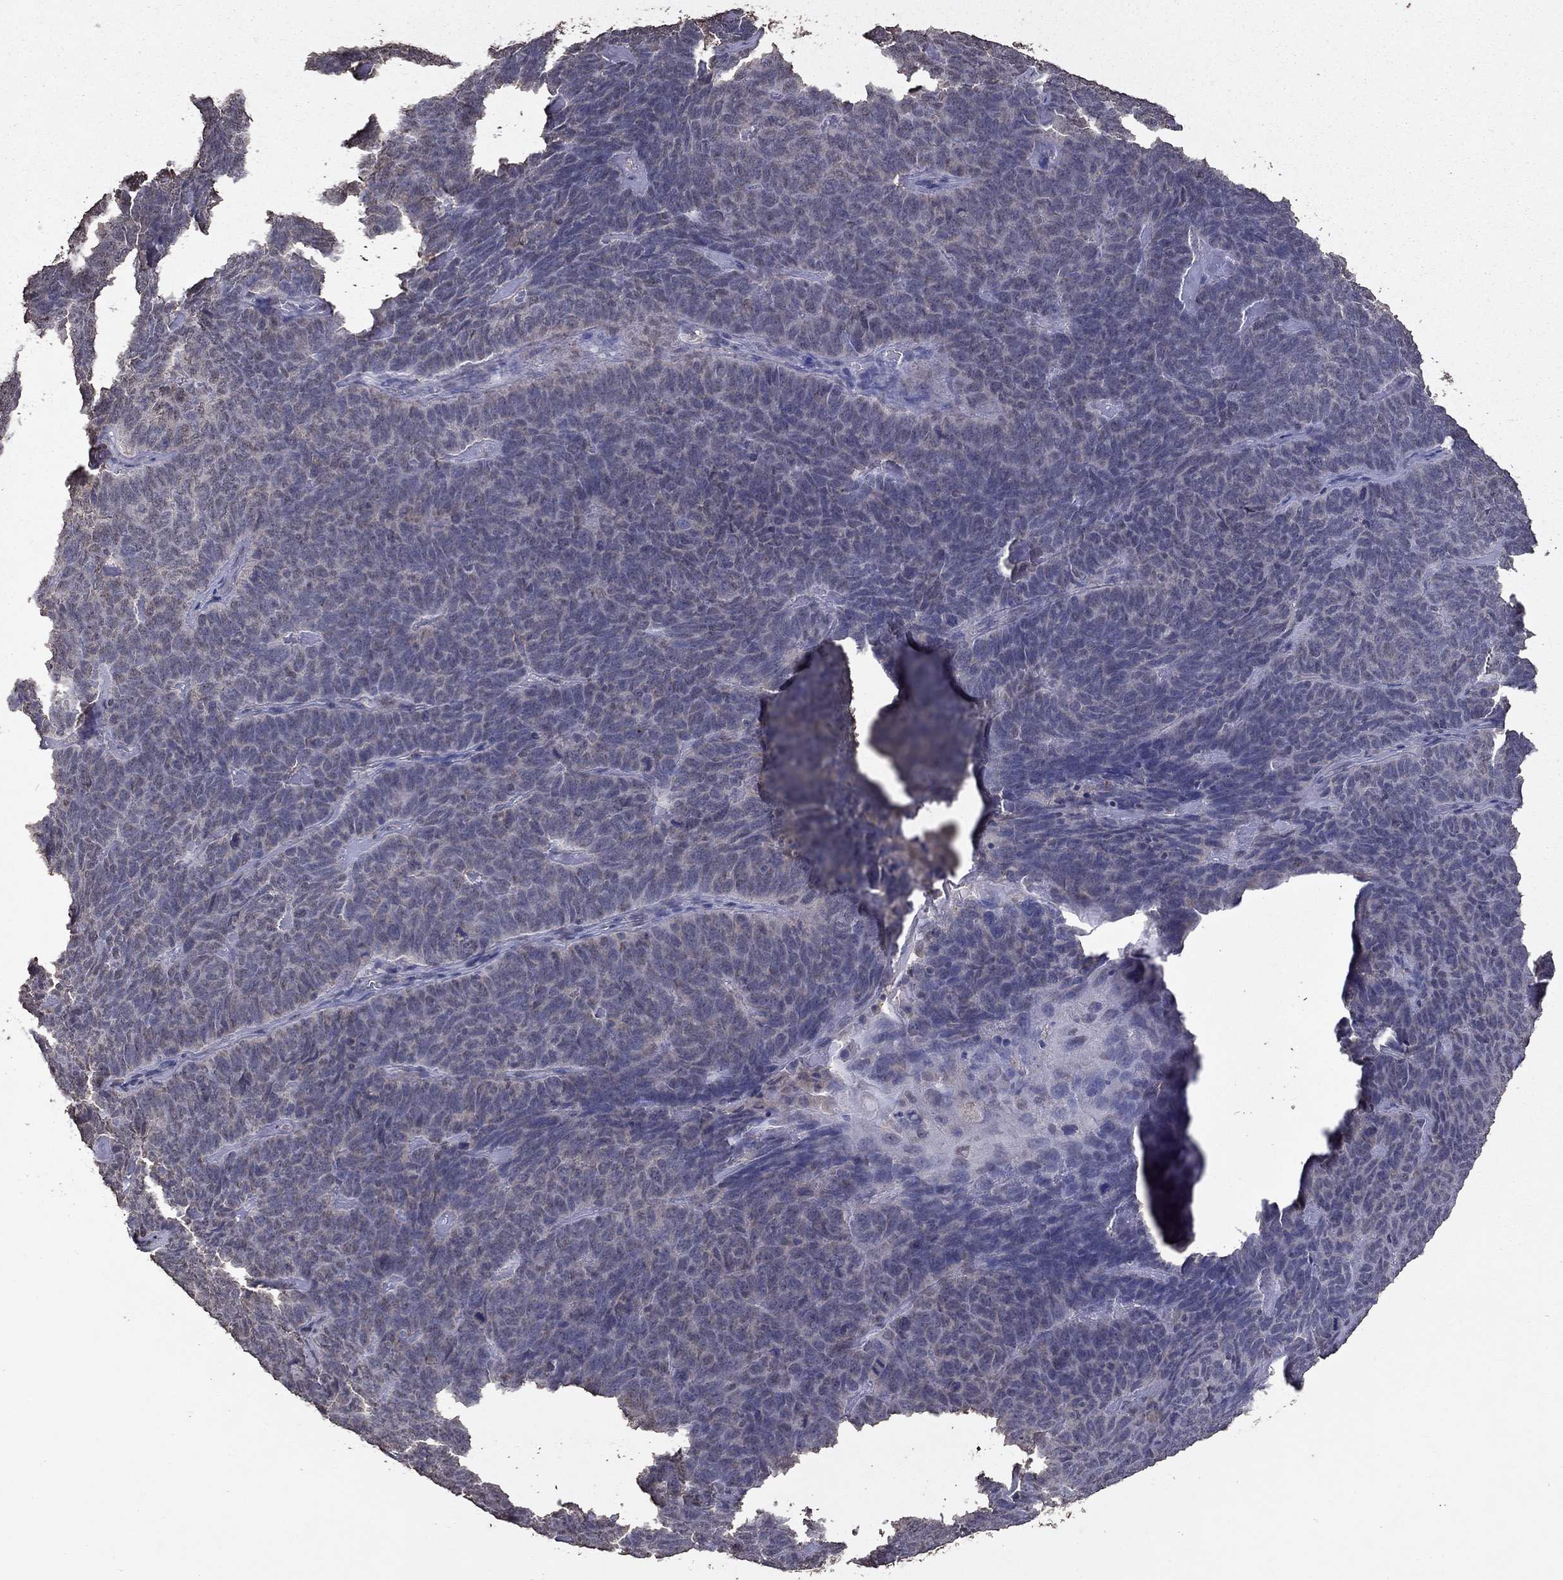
{"staining": {"intensity": "negative", "quantity": "none", "location": "none"}, "tissue": "skin cancer", "cell_type": "Tumor cells", "image_type": "cancer", "snomed": [{"axis": "morphology", "description": "Squamous cell carcinoma, NOS"}, {"axis": "topography", "description": "Skin"}, {"axis": "topography", "description": "Anal"}], "caption": "There is no significant expression in tumor cells of skin squamous cell carcinoma.", "gene": "SERPINA5", "patient": {"sex": "female", "age": 51}}